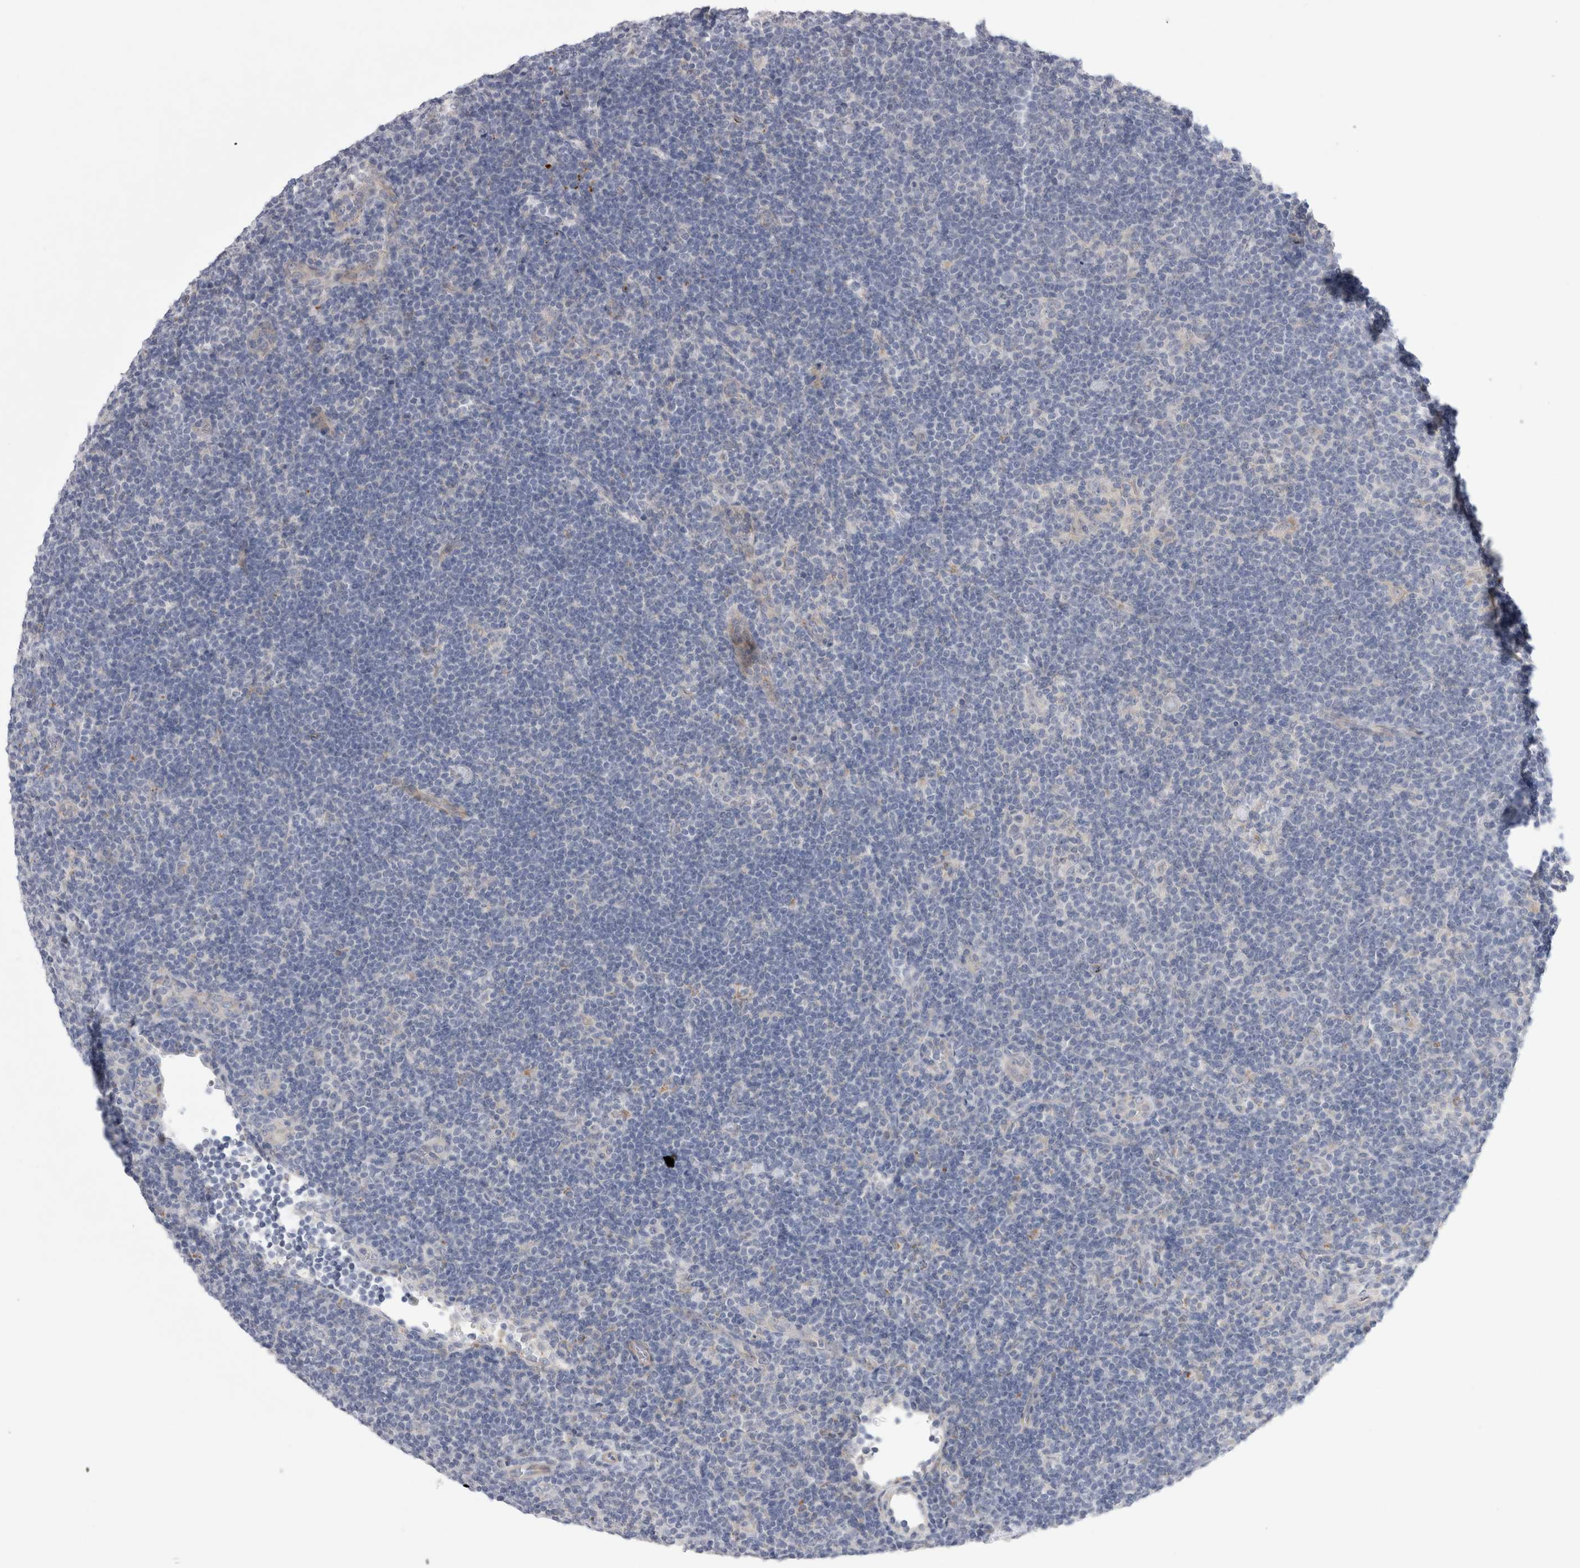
{"staining": {"intensity": "negative", "quantity": "none", "location": "none"}, "tissue": "lymphoma", "cell_type": "Tumor cells", "image_type": "cancer", "snomed": [{"axis": "morphology", "description": "Hodgkin's disease, NOS"}, {"axis": "topography", "description": "Lymph node"}], "caption": "Immunohistochemistry (IHC) micrograph of Hodgkin's disease stained for a protein (brown), which shows no expression in tumor cells.", "gene": "GAA", "patient": {"sex": "female", "age": 57}}